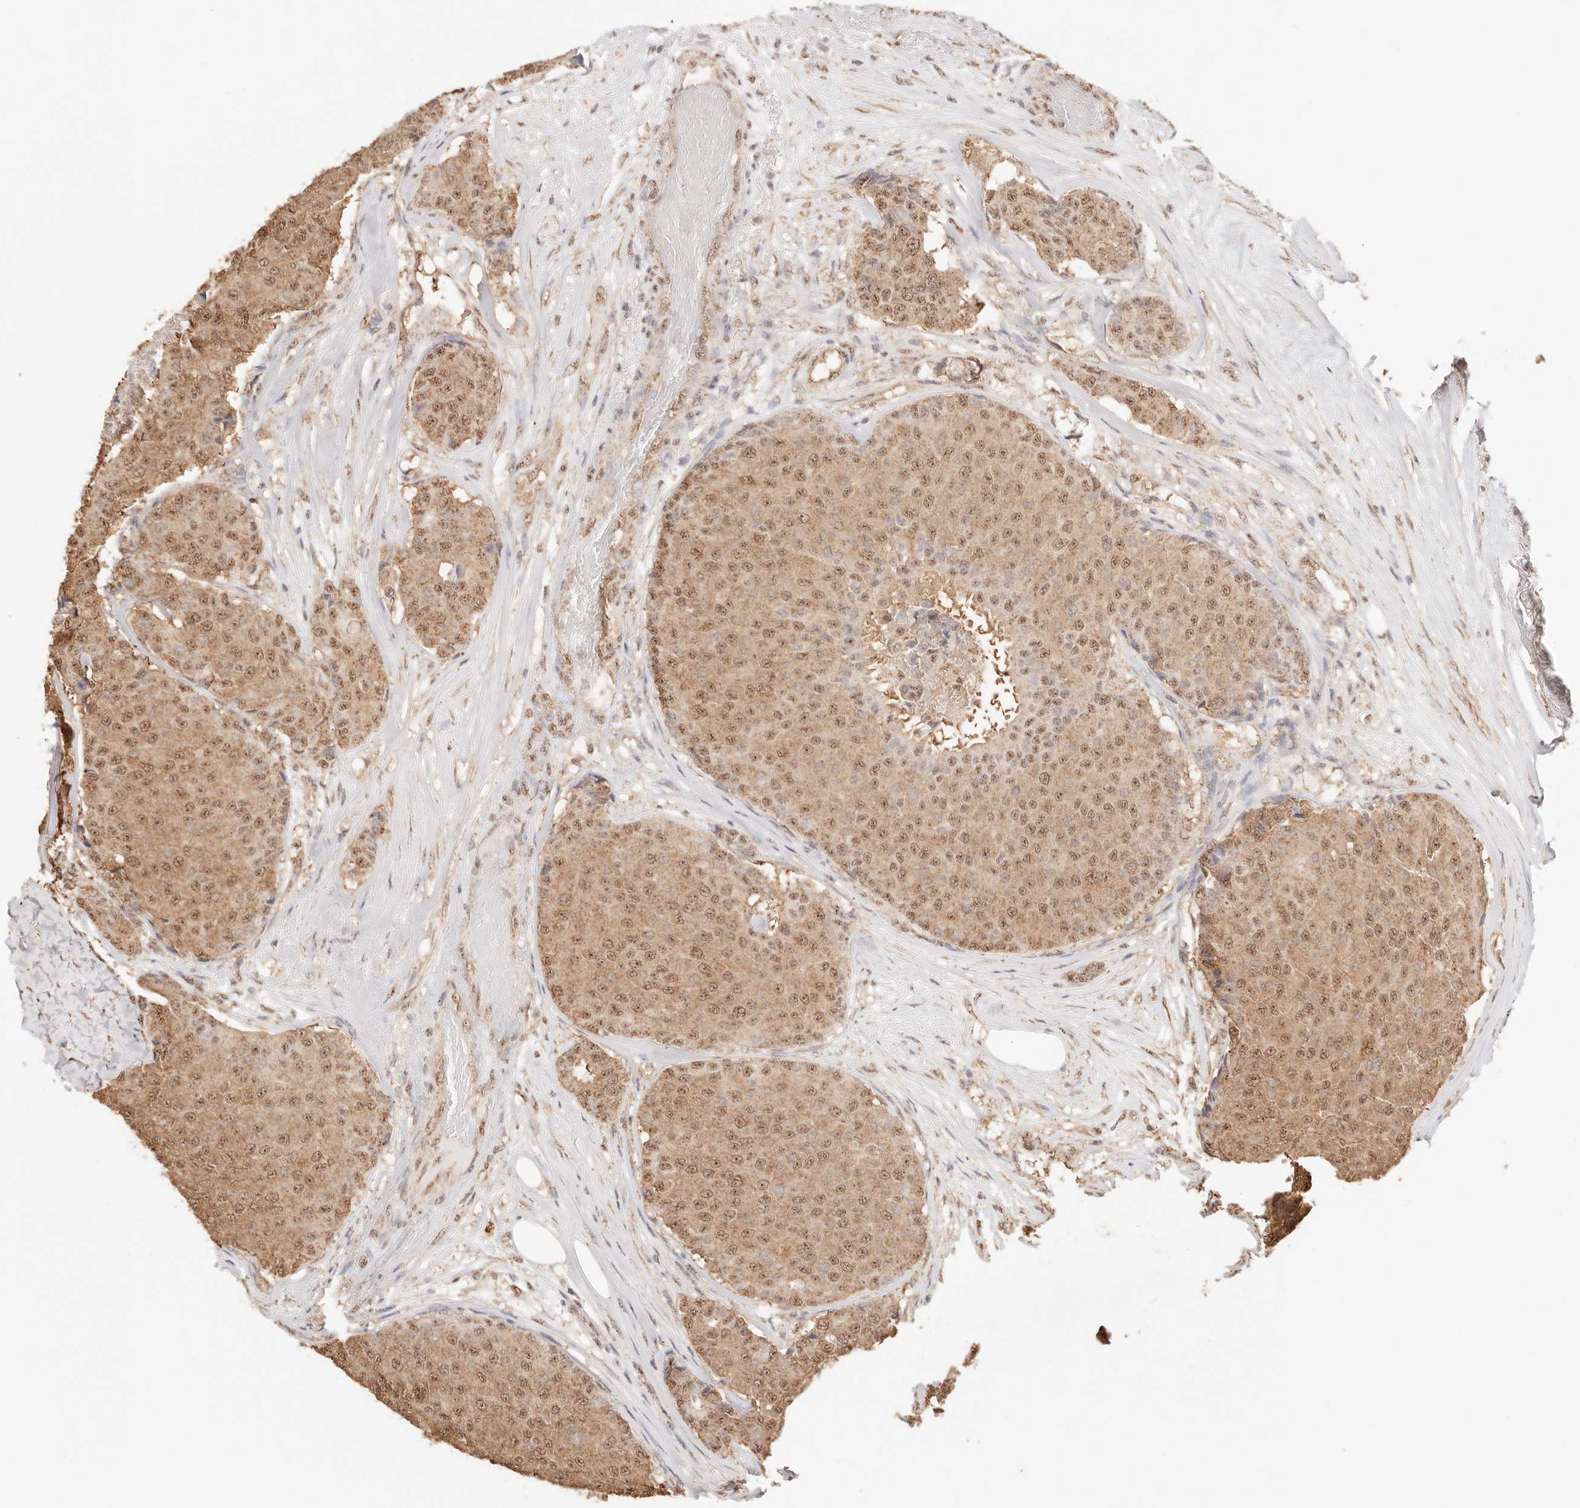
{"staining": {"intensity": "moderate", "quantity": ">75%", "location": "cytoplasmic/membranous,nuclear"}, "tissue": "breast cancer", "cell_type": "Tumor cells", "image_type": "cancer", "snomed": [{"axis": "morphology", "description": "Duct carcinoma"}, {"axis": "topography", "description": "Breast"}], "caption": "The immunohistochemical stain shows moderate cytoplasmic/membranous and nuclear positivity in tumor cells of breast cancer tissue.", "gene": "IL1R2", "patient": {"sex": "female", "age": 75}}